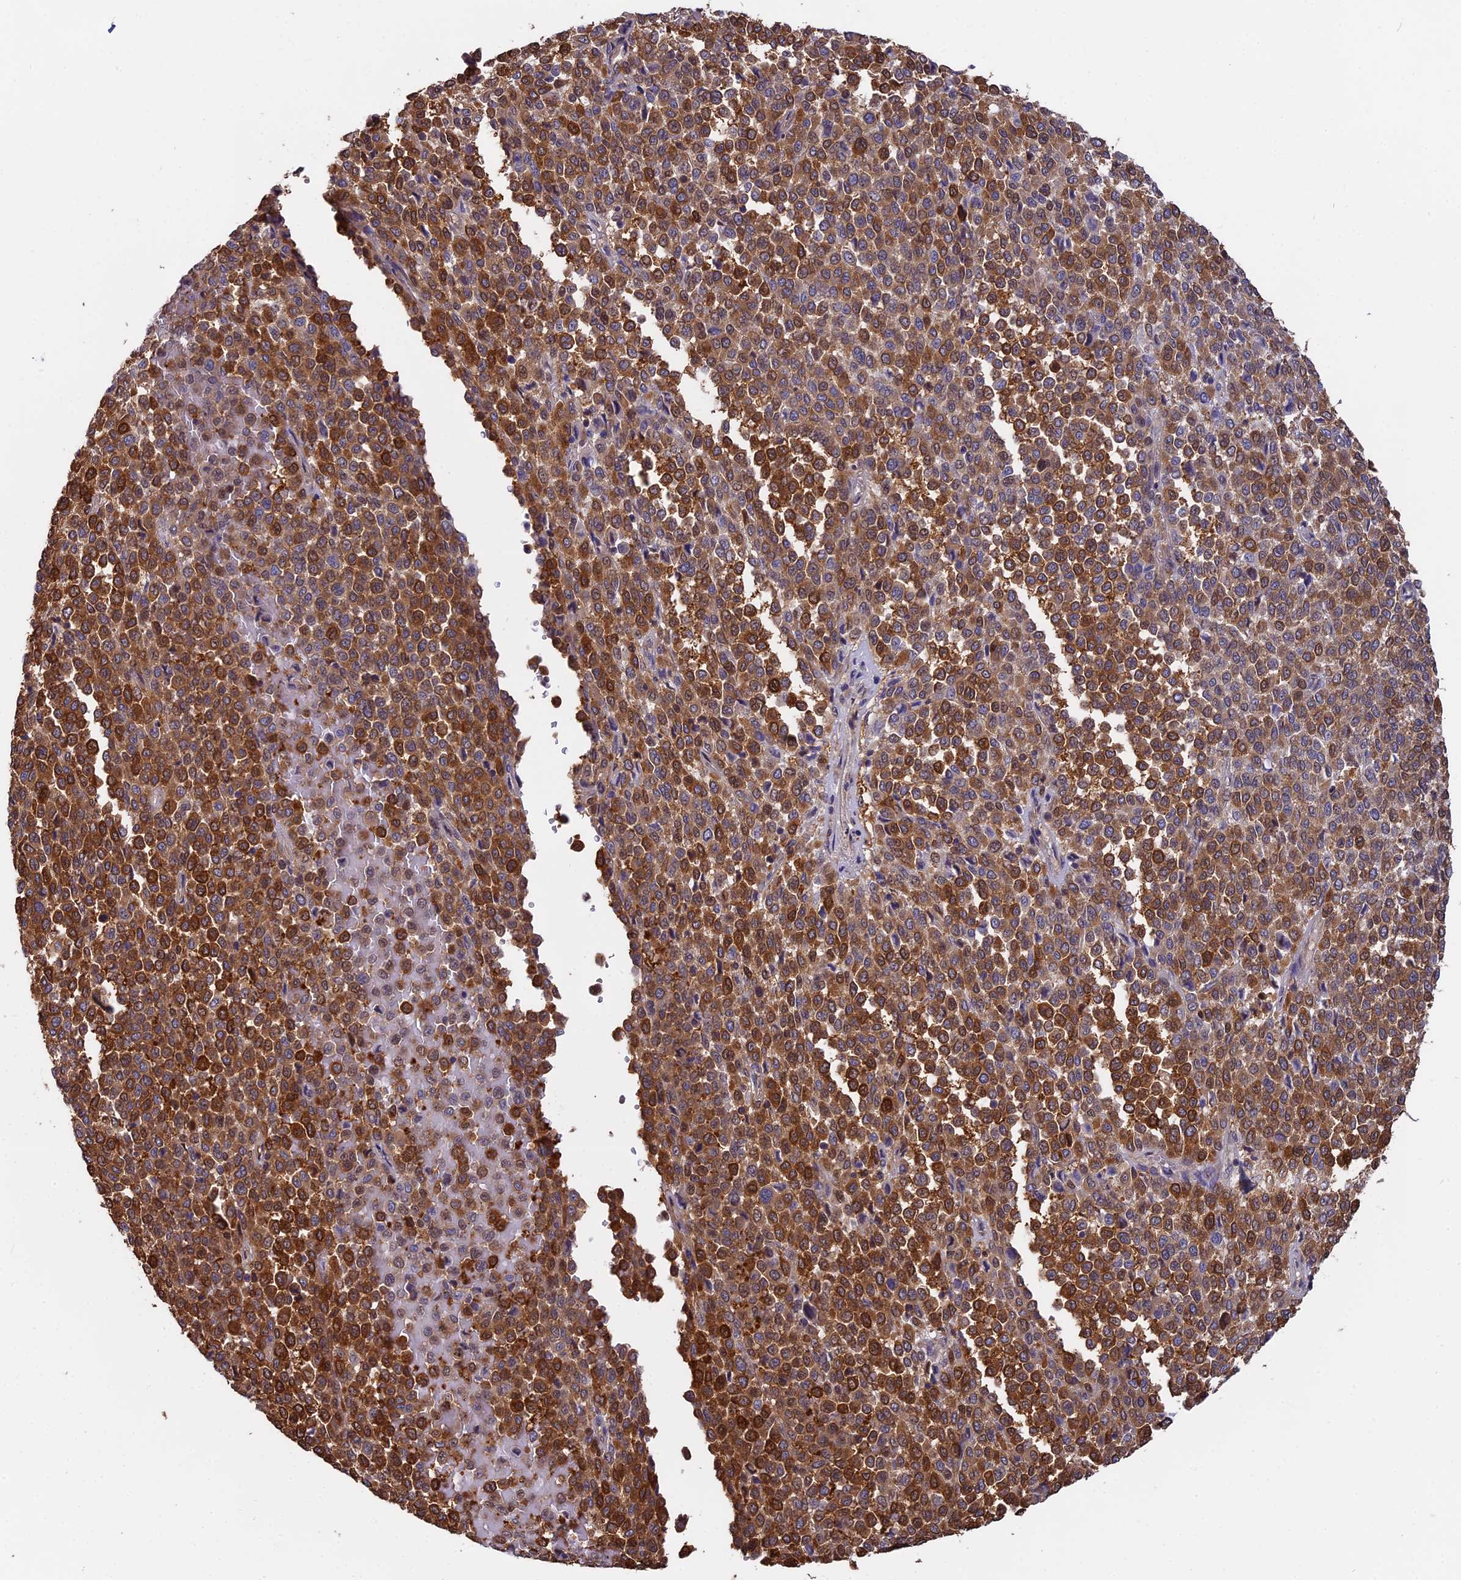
{"staining": {"intensity": "moderate", "quantity": ">75%", "location": "cytoplasmic/membranous,nuclear"}, "tissue": "melanoma", "cell_type": "Tumor cells", "image_type": "cancer", "snomed": [{"axis": "morphology", "description": "Malignant melanoma, Metastatic site"}, {"axis": "topography", "description": "Pancreas"}], "caption": "This micrograph exhibits immunohistochemistry (IHC) staining of malignant melanoma (metastatic site), with medium moderate cytoplasmic/membranous and nuclear positivity in approximately >75% of tumor cells.", "gene": "FAM118B", "patient": {"sex": "female", "age": 30}}